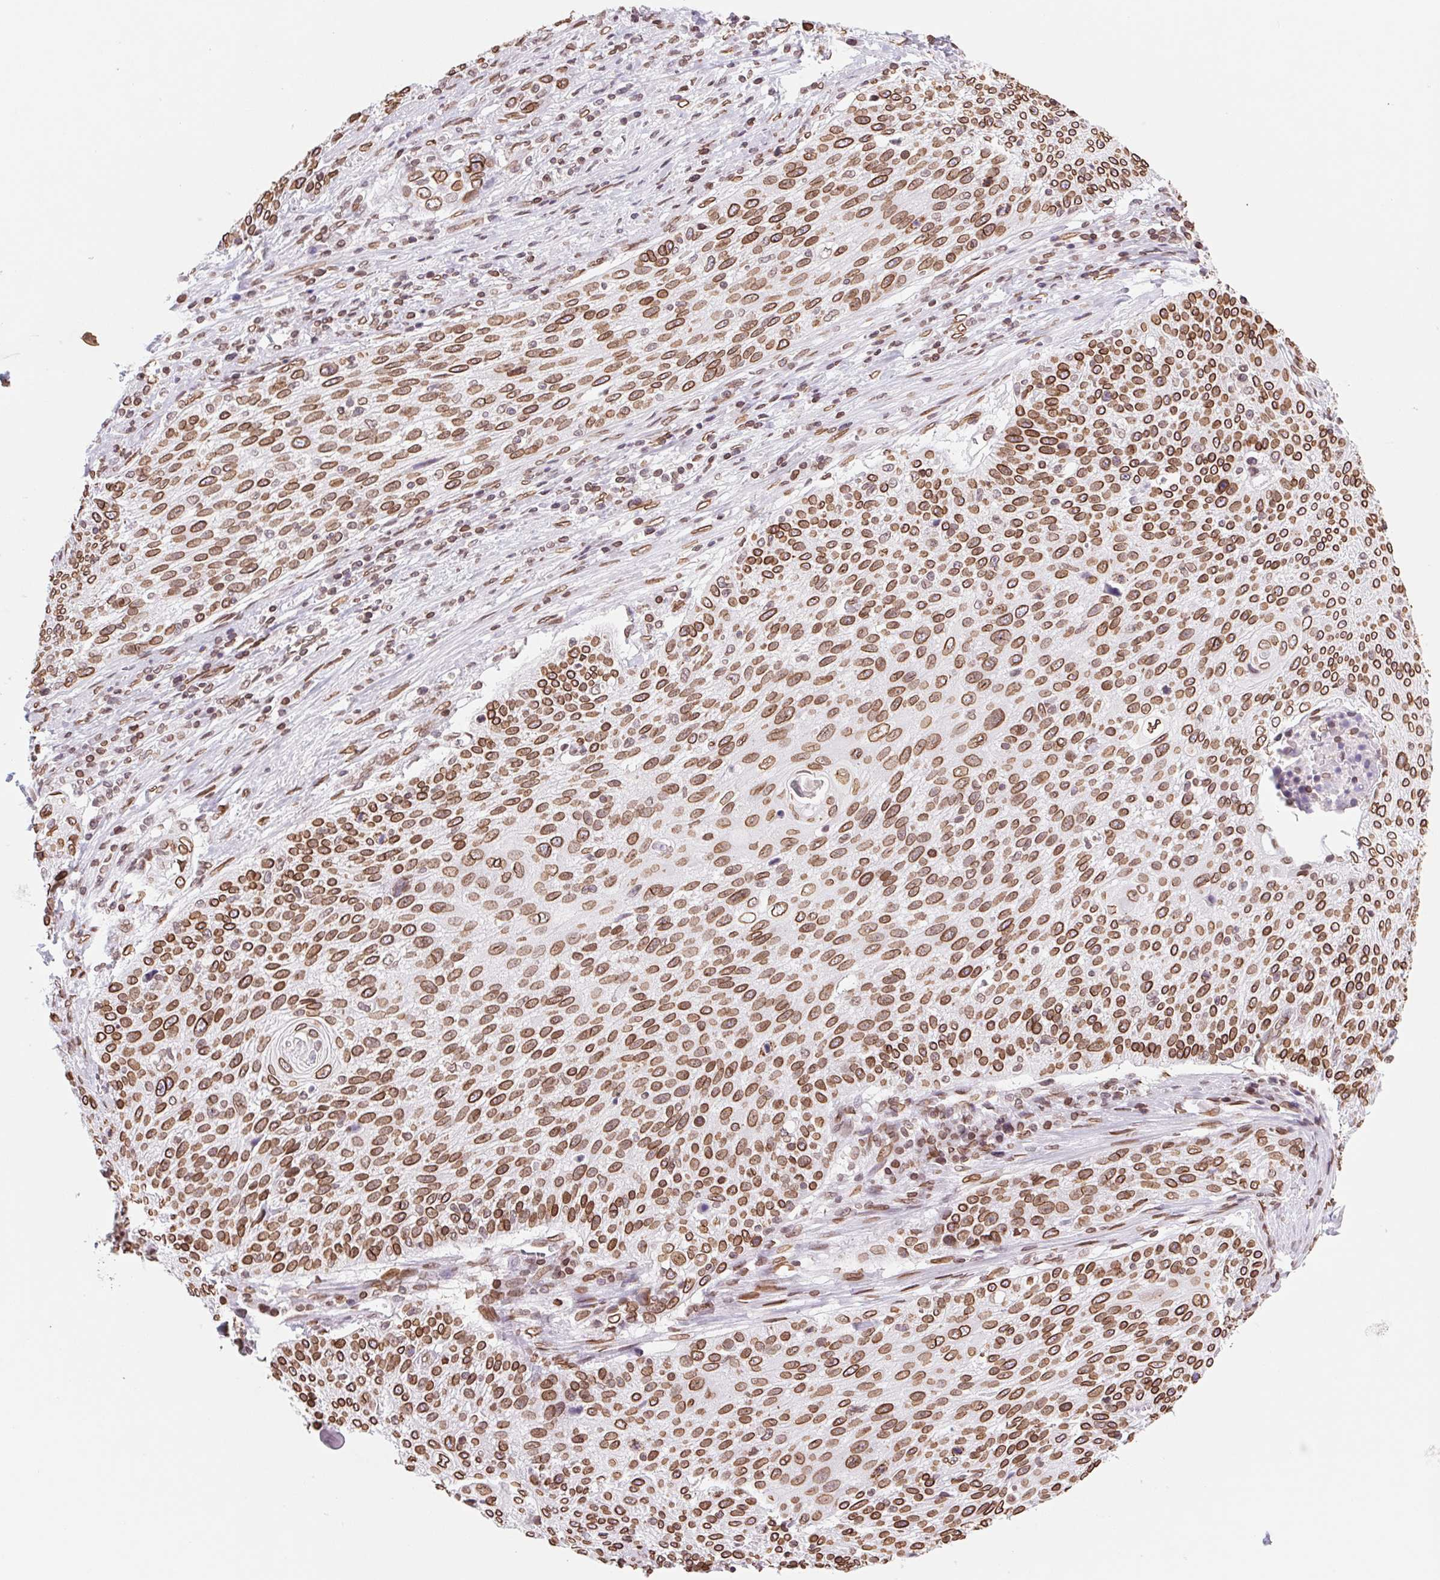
{"staining": {"intensity": "strong", "quantity": ">75%", "location": "cytoplasmic/membranous,nuclear"}, "tissue": "cervical cancer", "cell_type": "Tumor cells", "image_type": "cancer", "snomed": [{"axis": "morphology", "description": "Squamous cell carcinoma, NOS"}, {"axis": "topography", "description": "Cervix"}], "caption": "Immunohistochemistry (IHC) image of human squamous cell carcinoma (cervical) stained for a protein (brown), which shows high levels of strong cytoplasmic/membranous and nuclear staining in about >75% of tumor cells.", "gene": "LMNB2", "patient": {"sex": "female", "age": 31}}